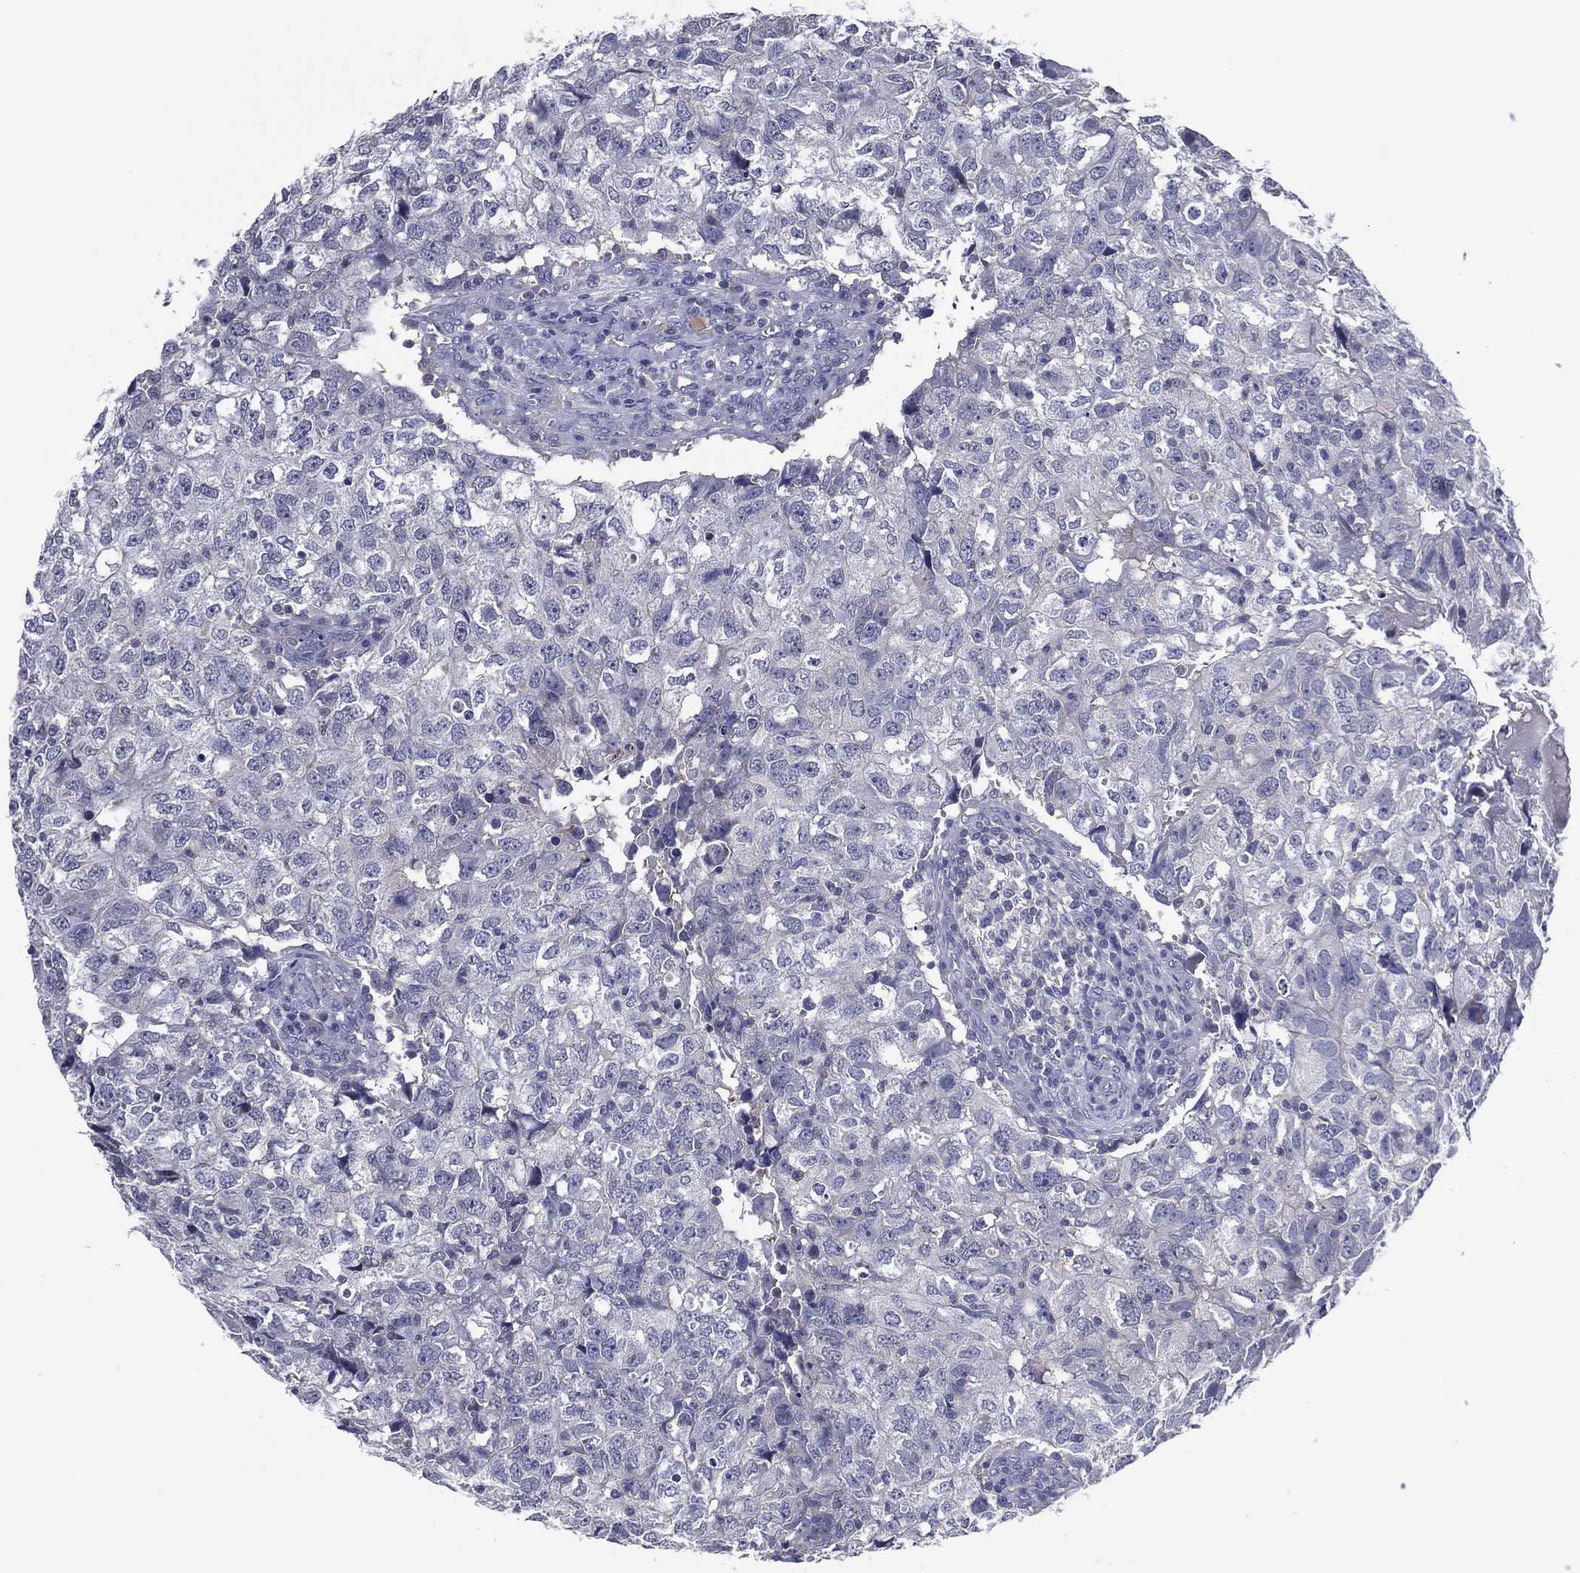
{"staining": {"intensity": "negative", "quantity": "none", "location": "none"}, "tissue": "breast cancer", "cell_type": "Tumor cells", "image_type": "cancer", "snomed": [{"axis": "morphology", "description": "Duct carcinoma"}, {"axis": "topography", "description": "Breast"}], "caption": "This micrograph is of breast cancer (infiltrating ductal carcinoma) stained with immunohistochemistry to label a protein in brown with the nuclei are counter-stained blue. There is no positivity in tumor cells.", "gene": "TRIM31", "patient": {"sex": "female", "age": 30}}